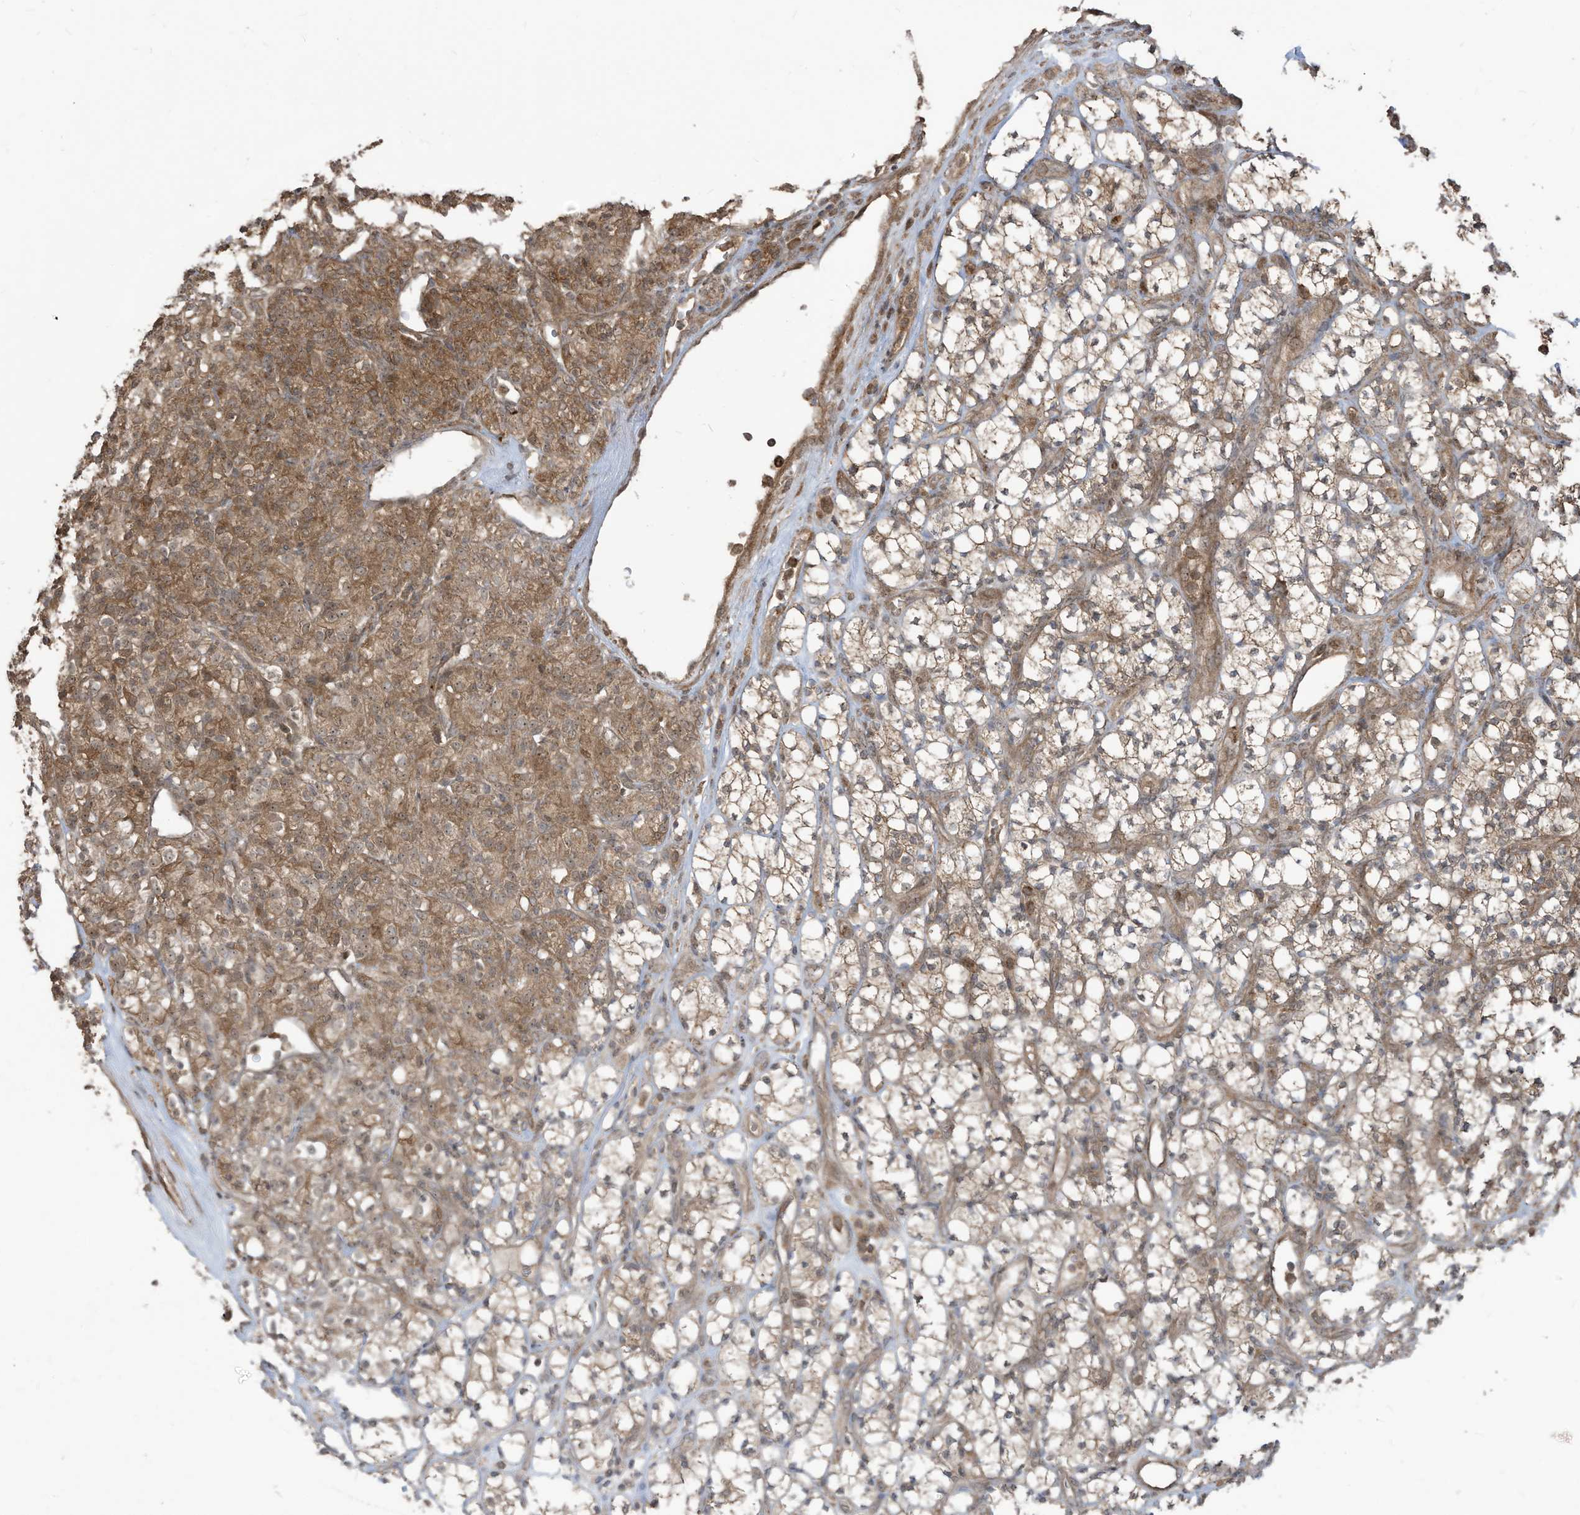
{"staining": {"intensity": "moderate", "quantity": ">75%", "location": "cytoplasmic/membranous,nuclear"}, "tissue": "renal cancer", "cell_type": "Tumor cells", "image_type": "cancer", "snomed": [{"axis": "morphology", "description": "Adenocarcinoma, NOS"}, {"axis": "topography", "description": "Kidney"}], "caption": "Approximately >75% of tumor cells in human adenocarcinoma (renal) display moderate cytoplasmic/membranous and nuclear protein staining as visualized by brown immunohistochemical staining.", "gene": "CARF", "patient": {"sex": "male", "age": 77}}